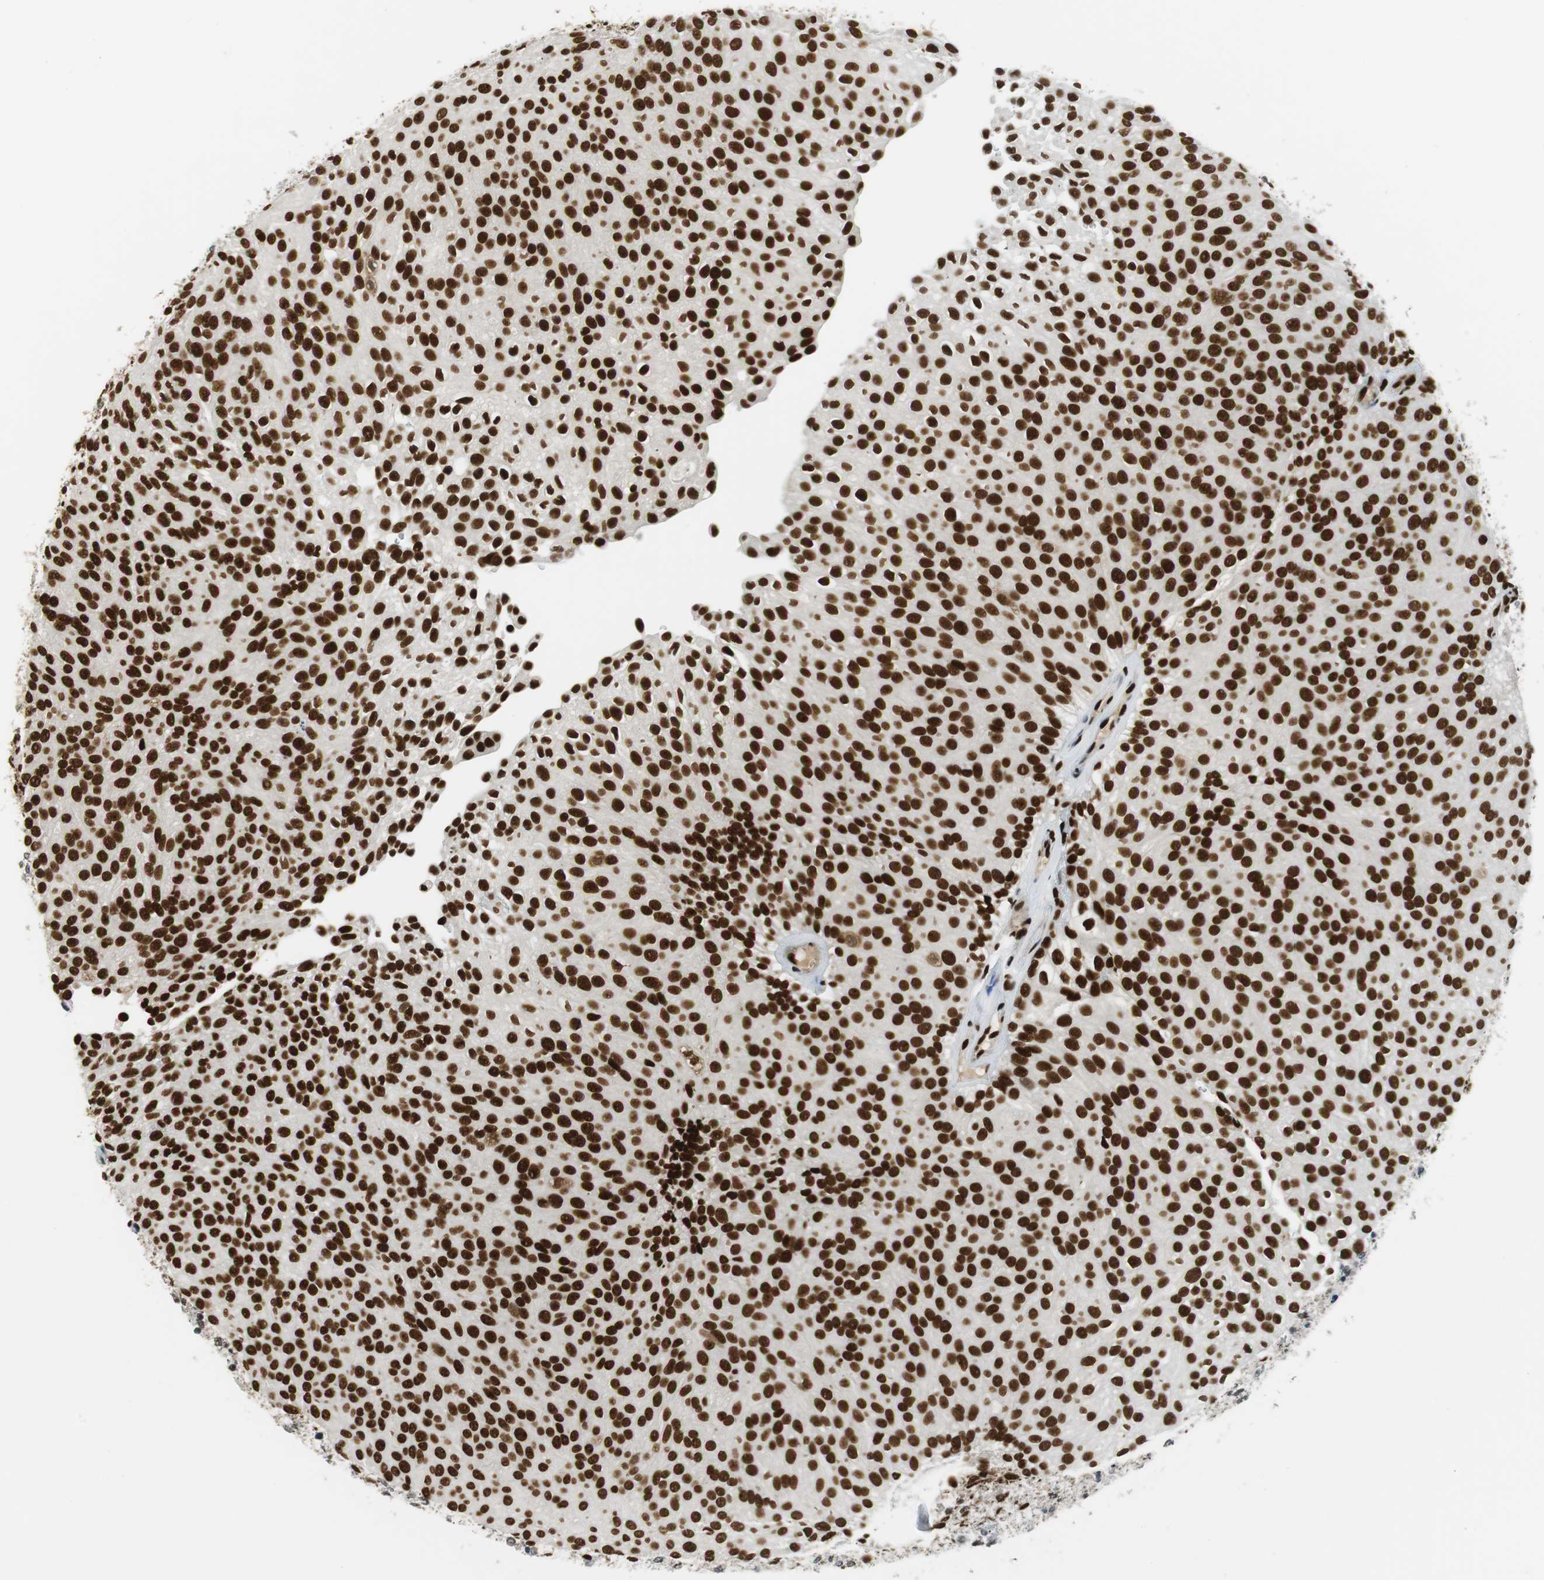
{"staining": {"intensity": "strong", "quantity": ">75%", "location": "nuclear"}, "tissue": "urothelial cancer", "cell_type": "Tumor cells", "image_type": "cancer", "snomed": [{"axis": "morphology", "description": "Urothelial carcinoma, Low grade"}, {"axis": "topography", "description": "Urinary bladder"}], "caption": "An image of human urothelial cancer stained for a protein demonstrates strong nuclear brown staining in tumor cells.", "gene": "PRKDC", "patient": {"sex": "male", "age": 78}}